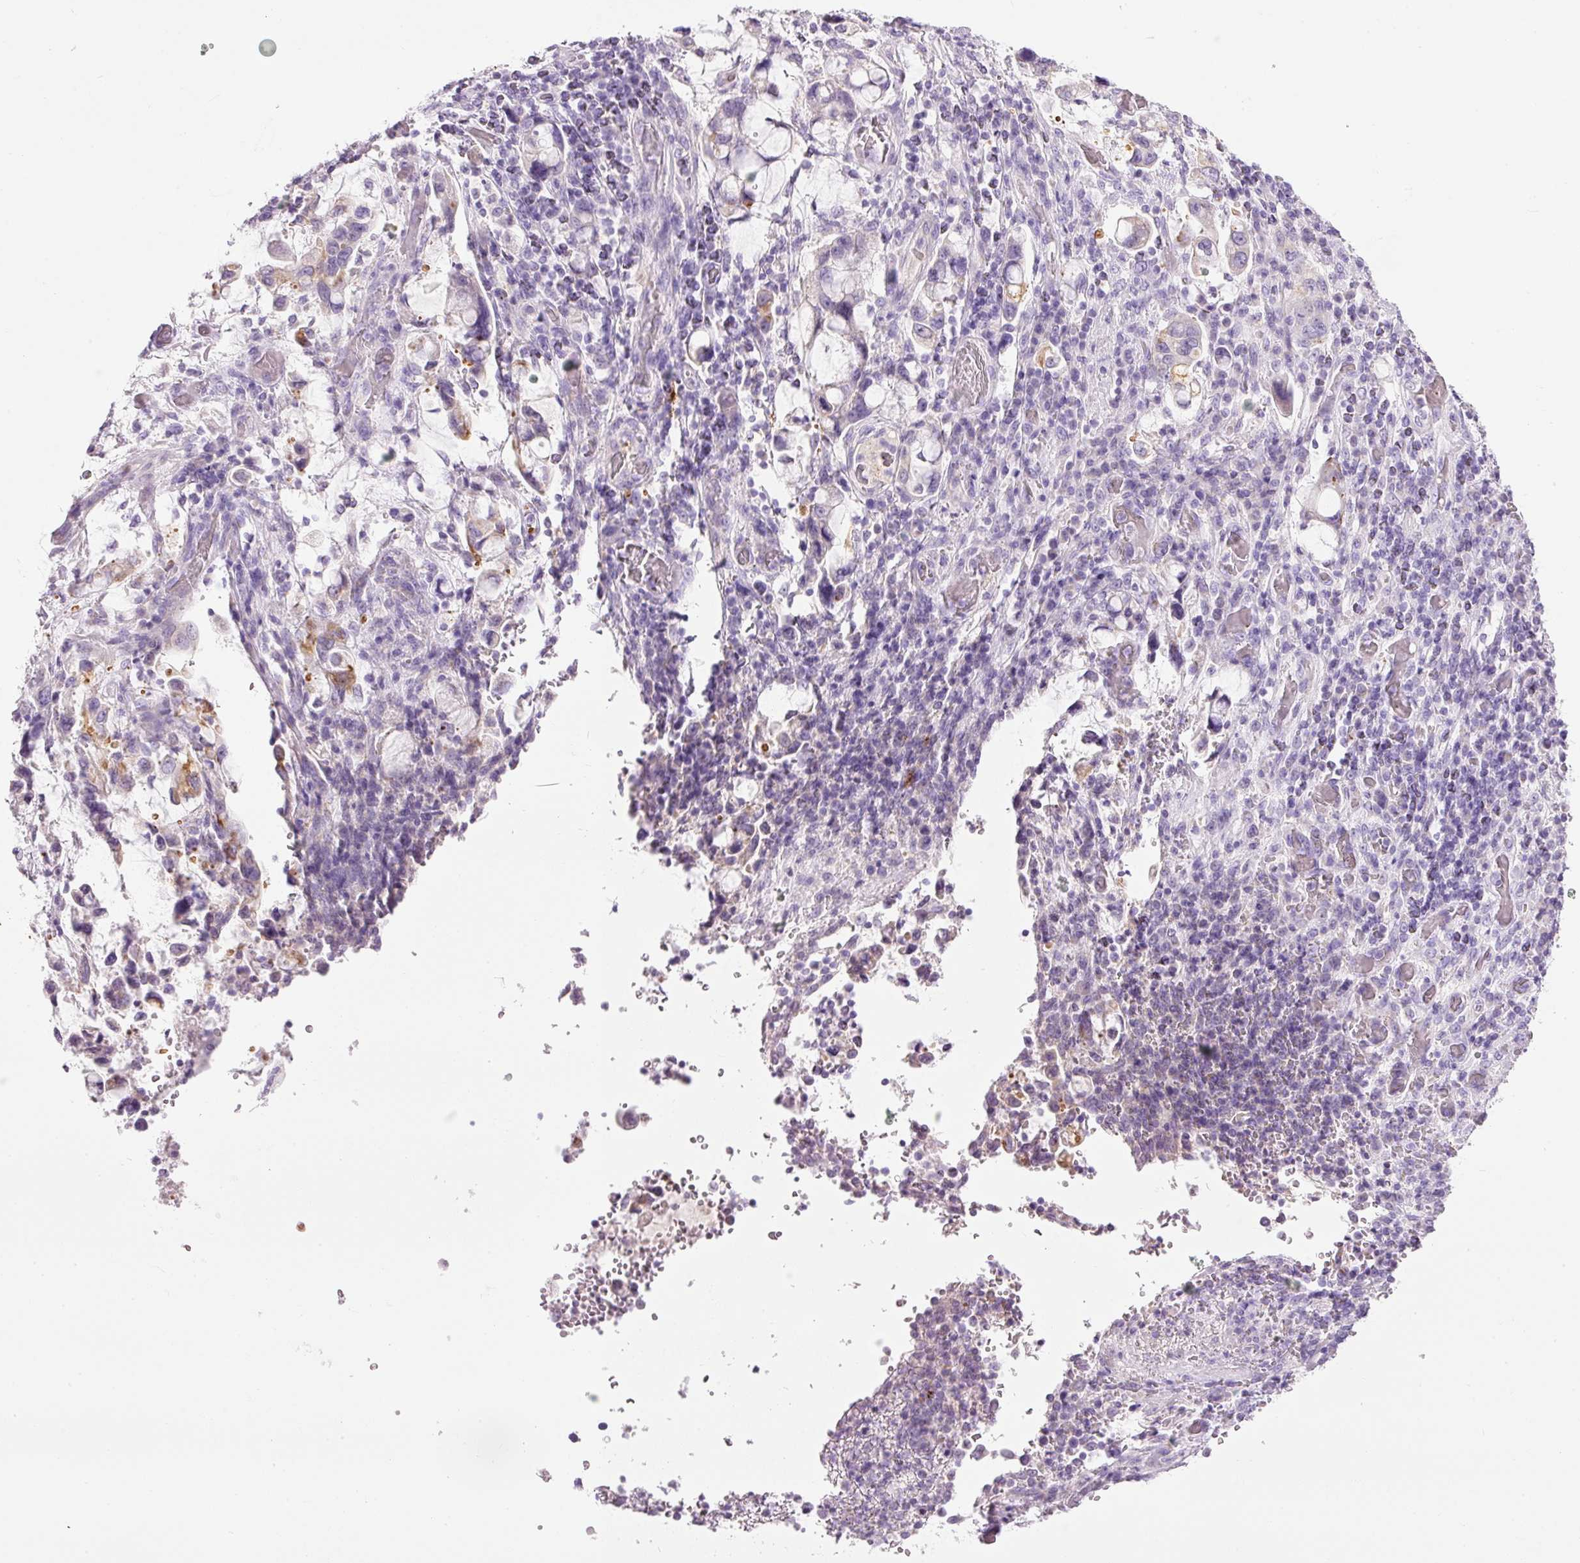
{"staining": {"intensity": "negative", "quantity": "none", "location": "none"}, "tissue": "stomach cancer", "cell_type": "Tumor cells", "image_type": "cancer", "snomed": [{"axis": "morphology", "description": "Adenocarcinoma, NOS"}, {"axis": "topography", "description": "Stomach, upper"}, {"axis": "topography", "description": "Stomach"}], "caption": "The immunohistochemistry (IHC) micrograph has no significant expression in tumor cells of stomach adenocarcinoma tissue.", "gene": "CARD16", "patient": {"sex": "male", "age": 62}}